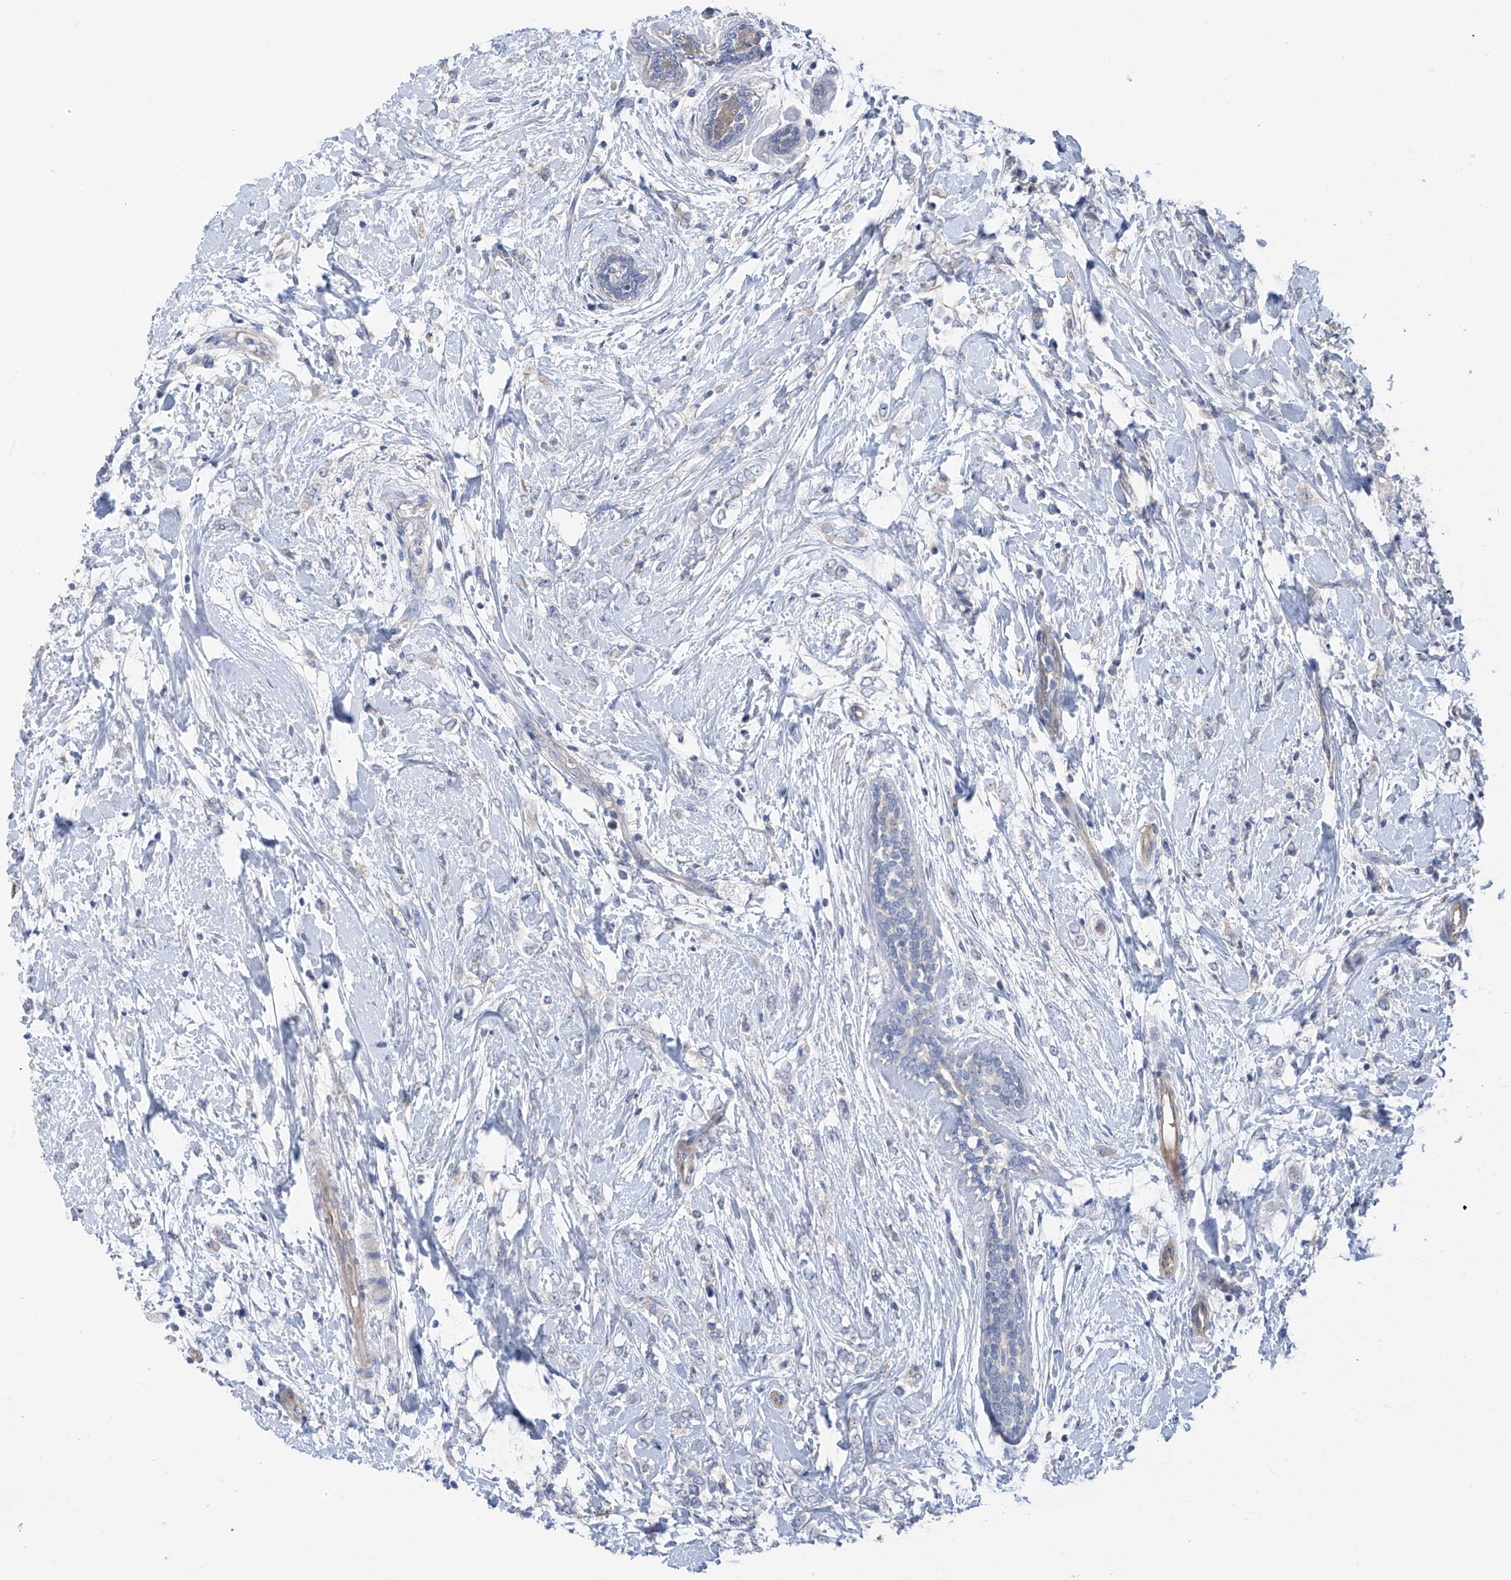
{"staining": {"intensity": "negative", "quantity": "none", "location": "none"}, "tissue": "breast cancer", "cell_type": "Tumor cells", "image_type": "cancer", "snomed": [{"axis": "morphology", "description": "Normal tissue, NOS"}, {"axis": "morphology", "description": "Lobular carcinoma"}, {"axis": "topography", "description": "Breast"}], "caption": "Lobular carcinoma (breast) was stained to show a protein in brown. There is no significant staining in tumor cells. (Brightfield microscopy of DAB (3,3'-diaminobenzidine) immunohistochemistry at high magnification).", "gene": "PHACTR4", "patient": {"sex": "female", "age": 47}}